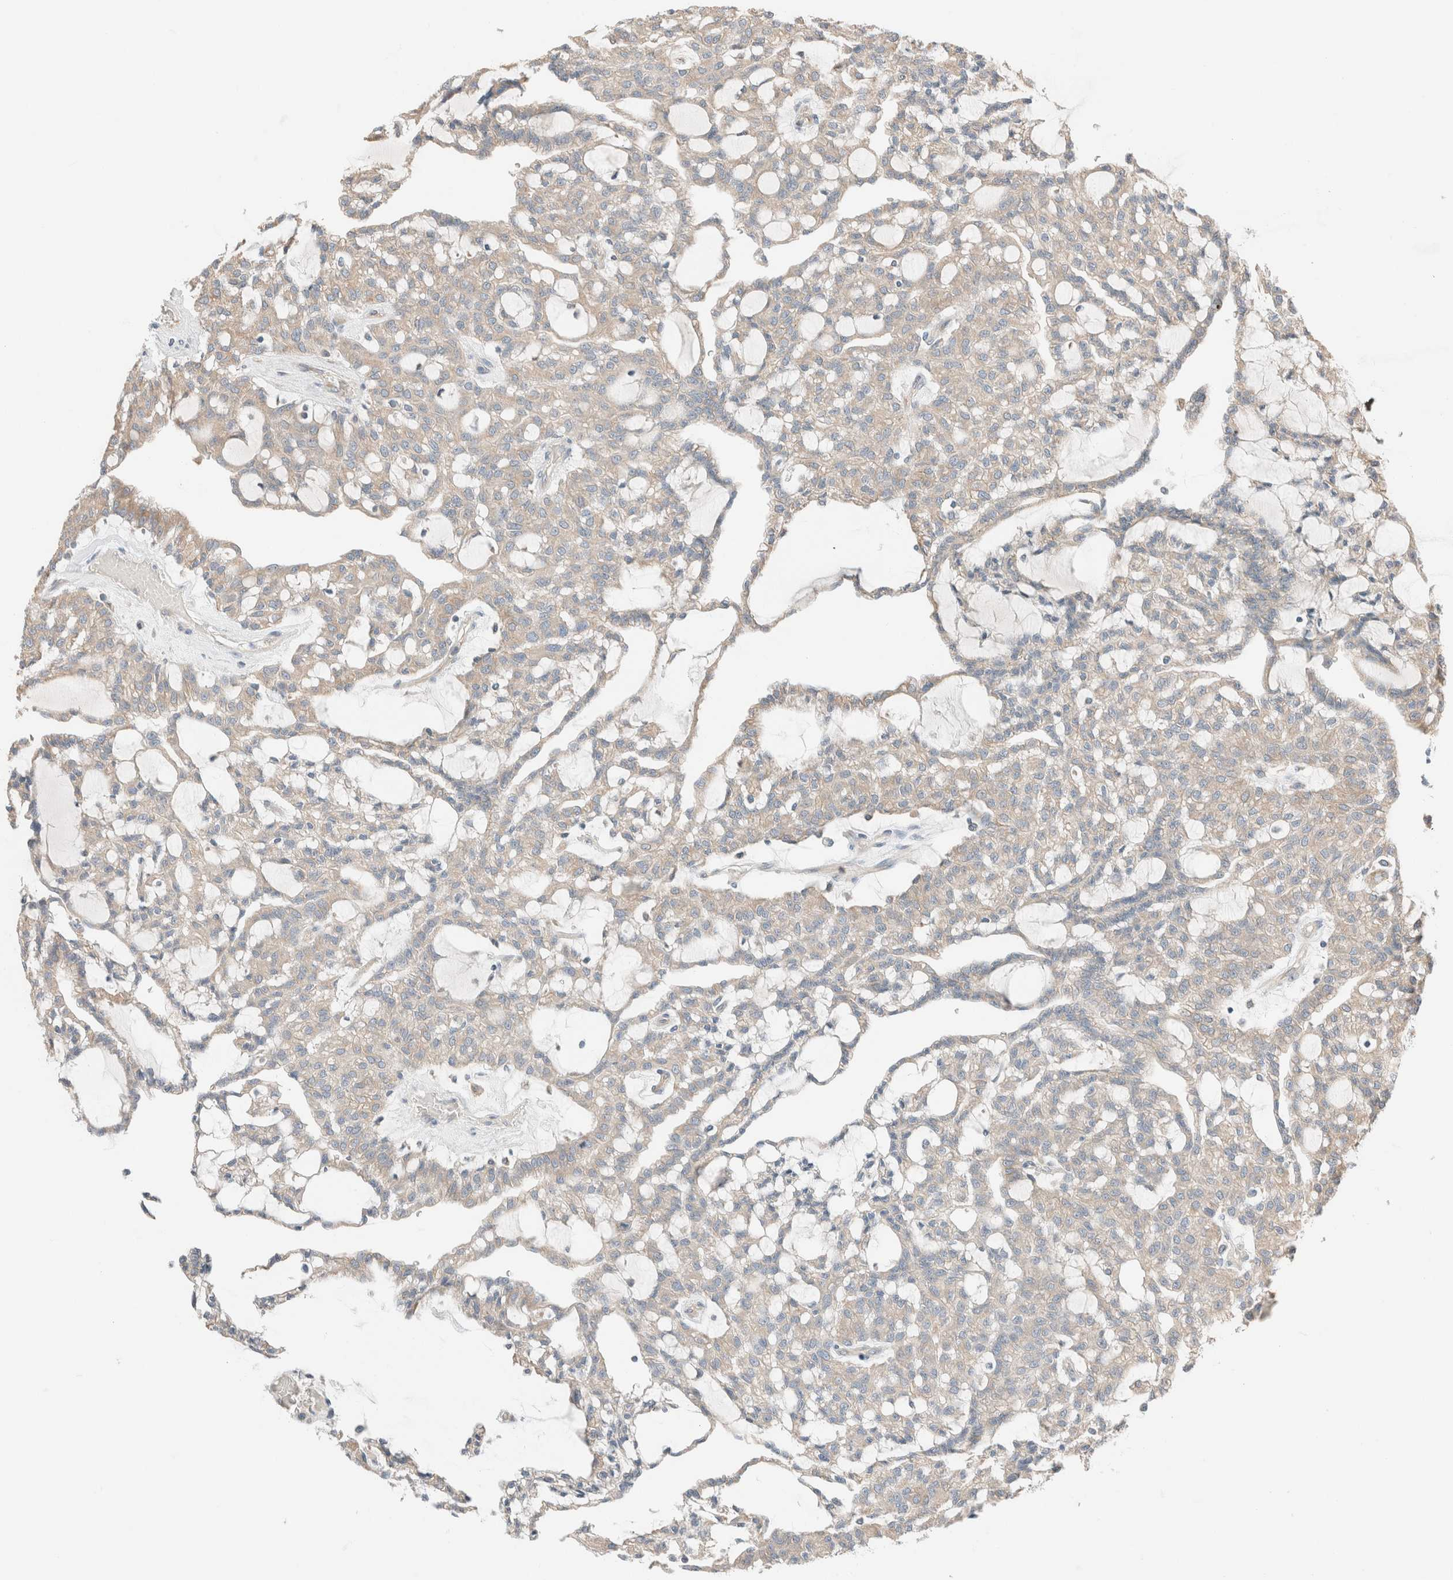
{"staining": {"intensity": "negative", "quantity": "none", "location": "none"}, "tissue": "renal cancer", "cell_type": "Tumor cells", "image_type": "cancer", "snomed": [{"axis": "morphology", "description": "Adenocarcinoma, NOS"}, {"axis": "topography", "description": "Kidney"}], "caption": "Tumor cells are negative for protein expression in human renal cancer (adenocarcinoma).", "gene": "PCM1", "patient": {"sex": "male", "age": 63}}